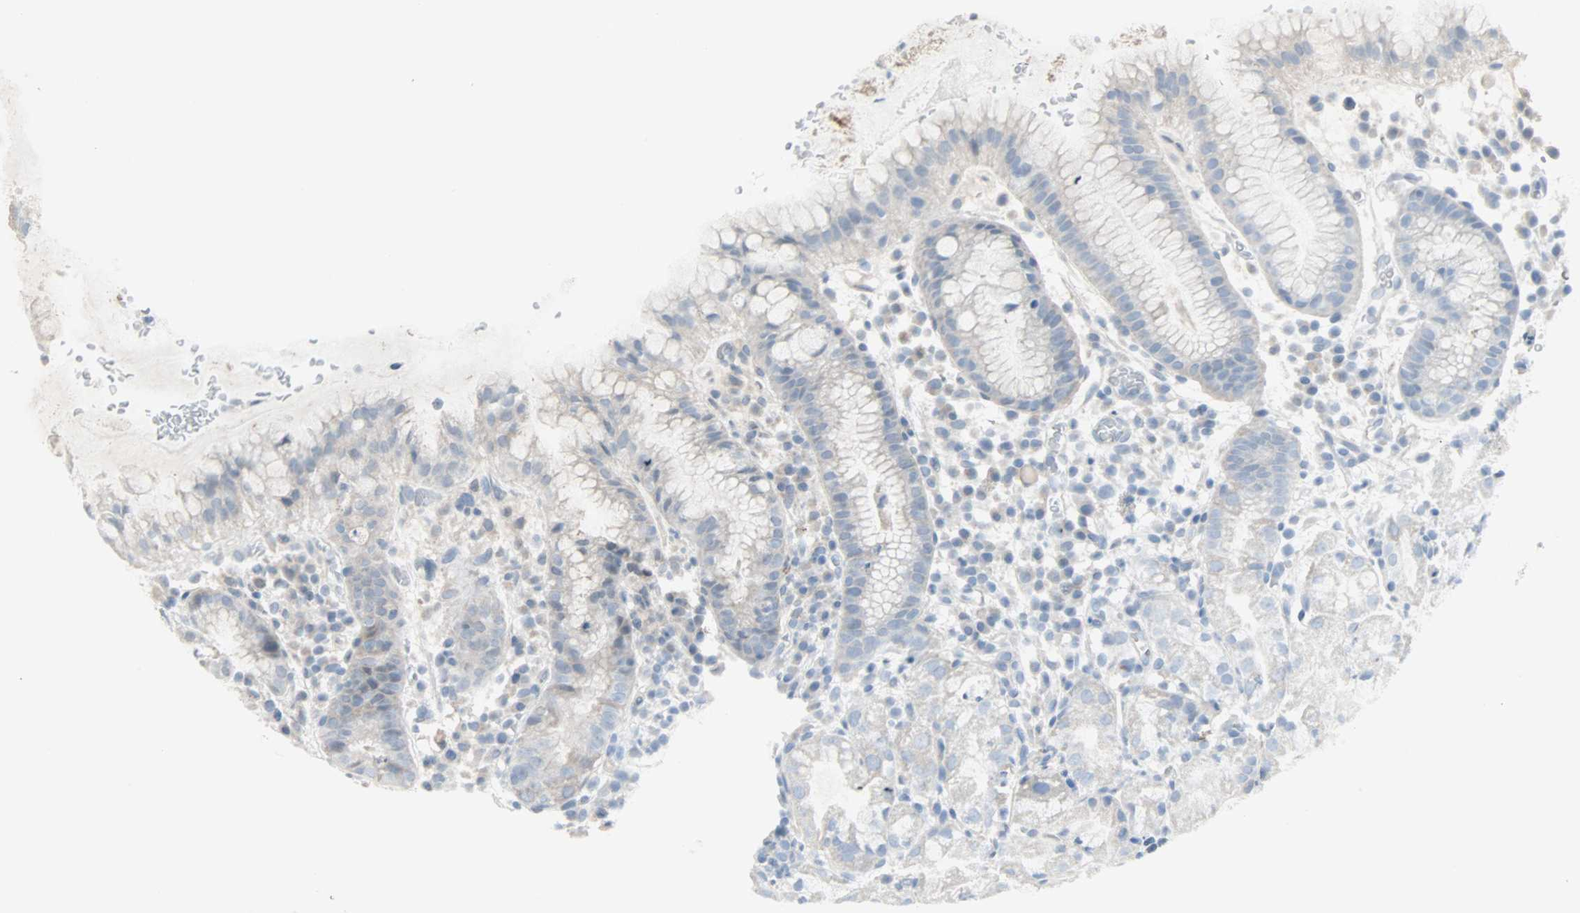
{"staining": {"intensity": "weak", "quantity": "25%-75%", "location": "cytoplasmic/membranous"}, "tissue": "stomach", "cell_type": "Glandular cells", "image_type": "normal", "snomed": [{"axis": "morphology", "description": "Normal tissue, NOS"}, {"axis": "topography", "description": "Stomach"}, {"axis": "topography", "description": "Stomach, lower"}], "caption": "Stomach stained with DAB IHC demonstrates low levels of weak cytoplasmic/membranous staining in about 25%-75% of glandular cells. (IHC, brightfield microscopy, high magnification).", "gene": "KDM4A", "patient": {"sex": "female", "age": 75}}